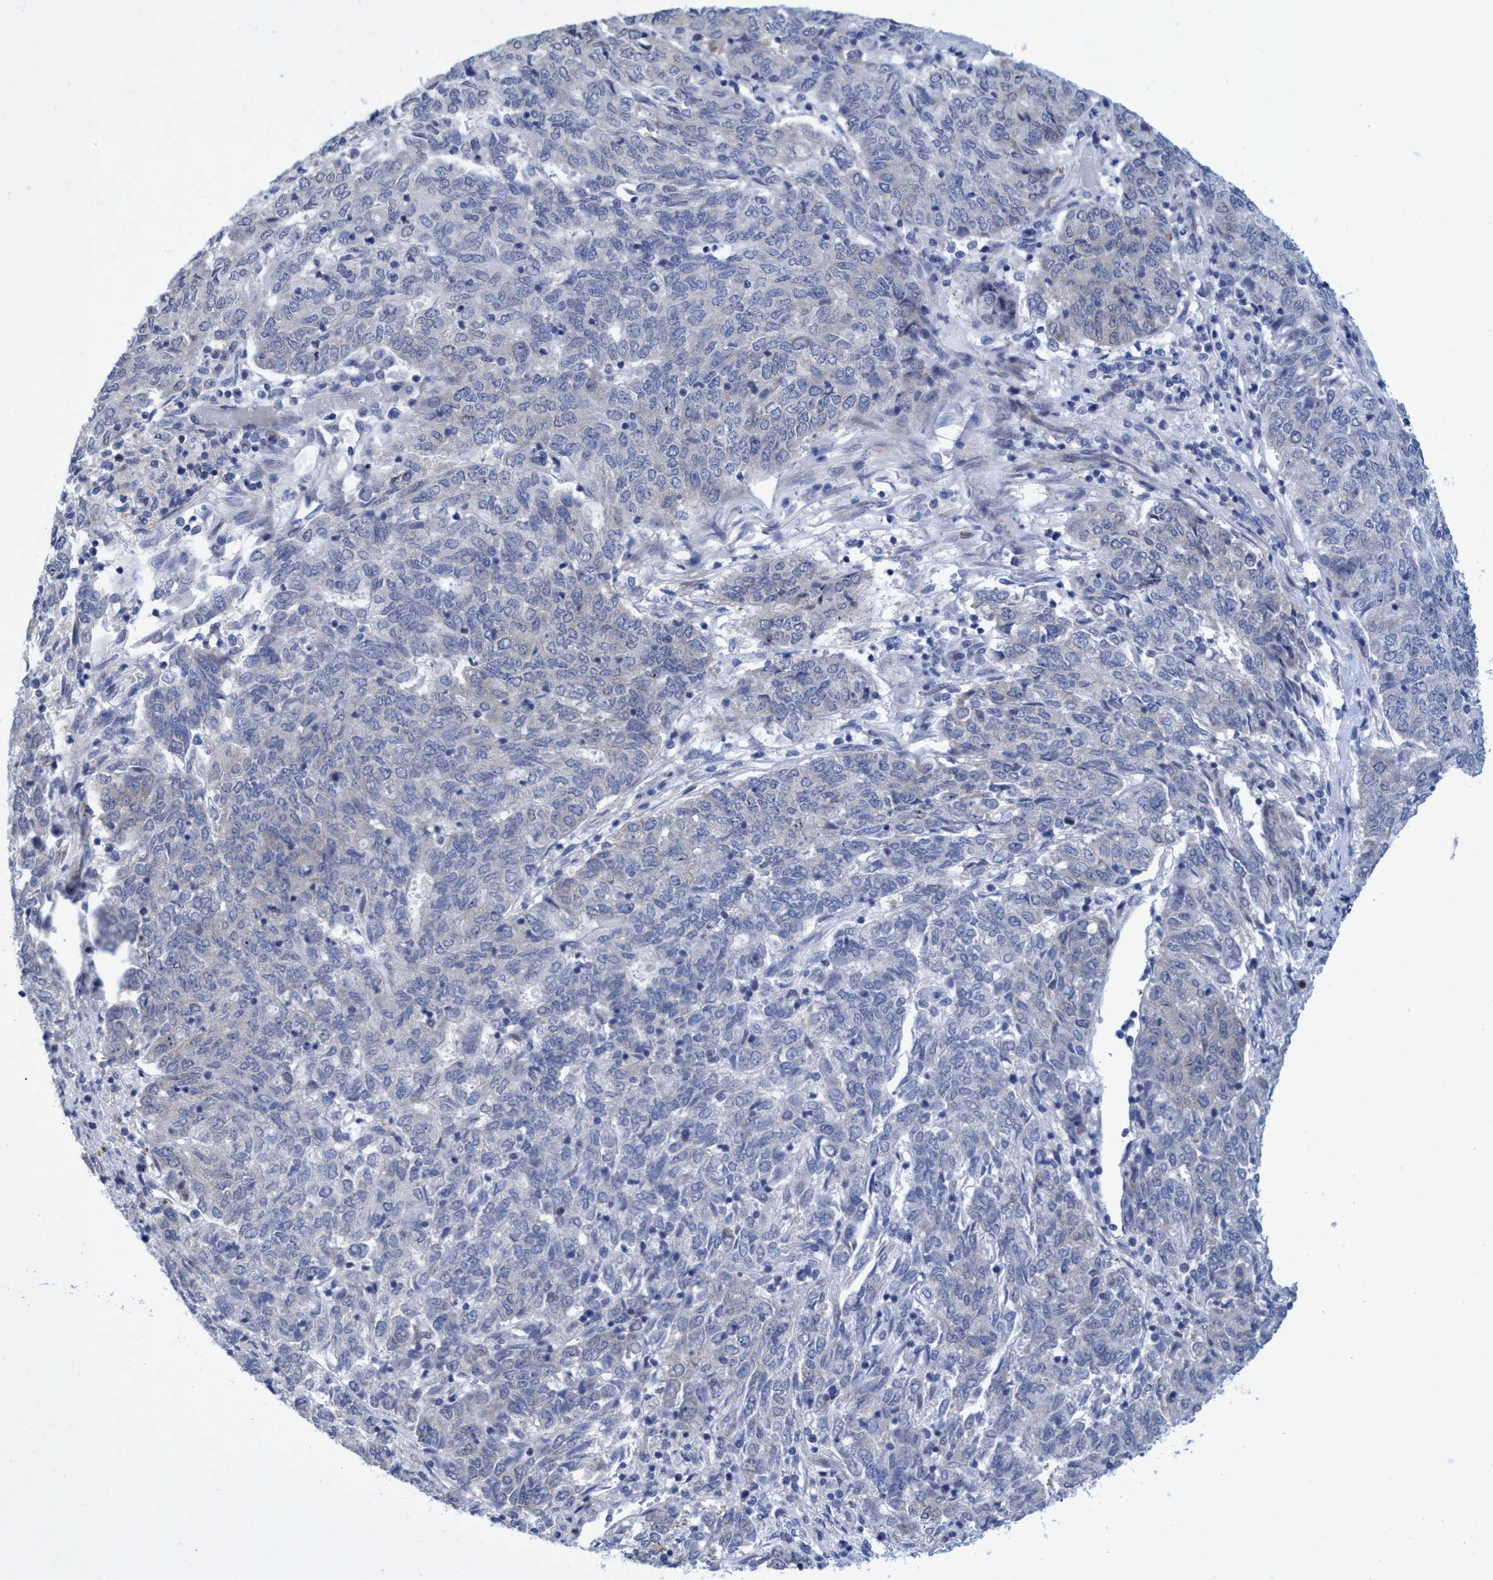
{"staining": {"intensity": "negative", "quantity": "none", "location": "none"}, "tissue": "endometrial cancer", "cell_type": "Tumor cells", "image_type": "cancer", "snomed": [{"axis": "morphology", "description": "Adenocarcinoma, NOS"}, {"axis": "topography", "description": "Endometrium"}], "caption": "The immunohistochemistry micrograph has no significant positivity in tumor cells of adenocarcinoma (endometrial) tissue.", "gene": "R3HCC1", "patient": {"sex": "female", "age": 80}}